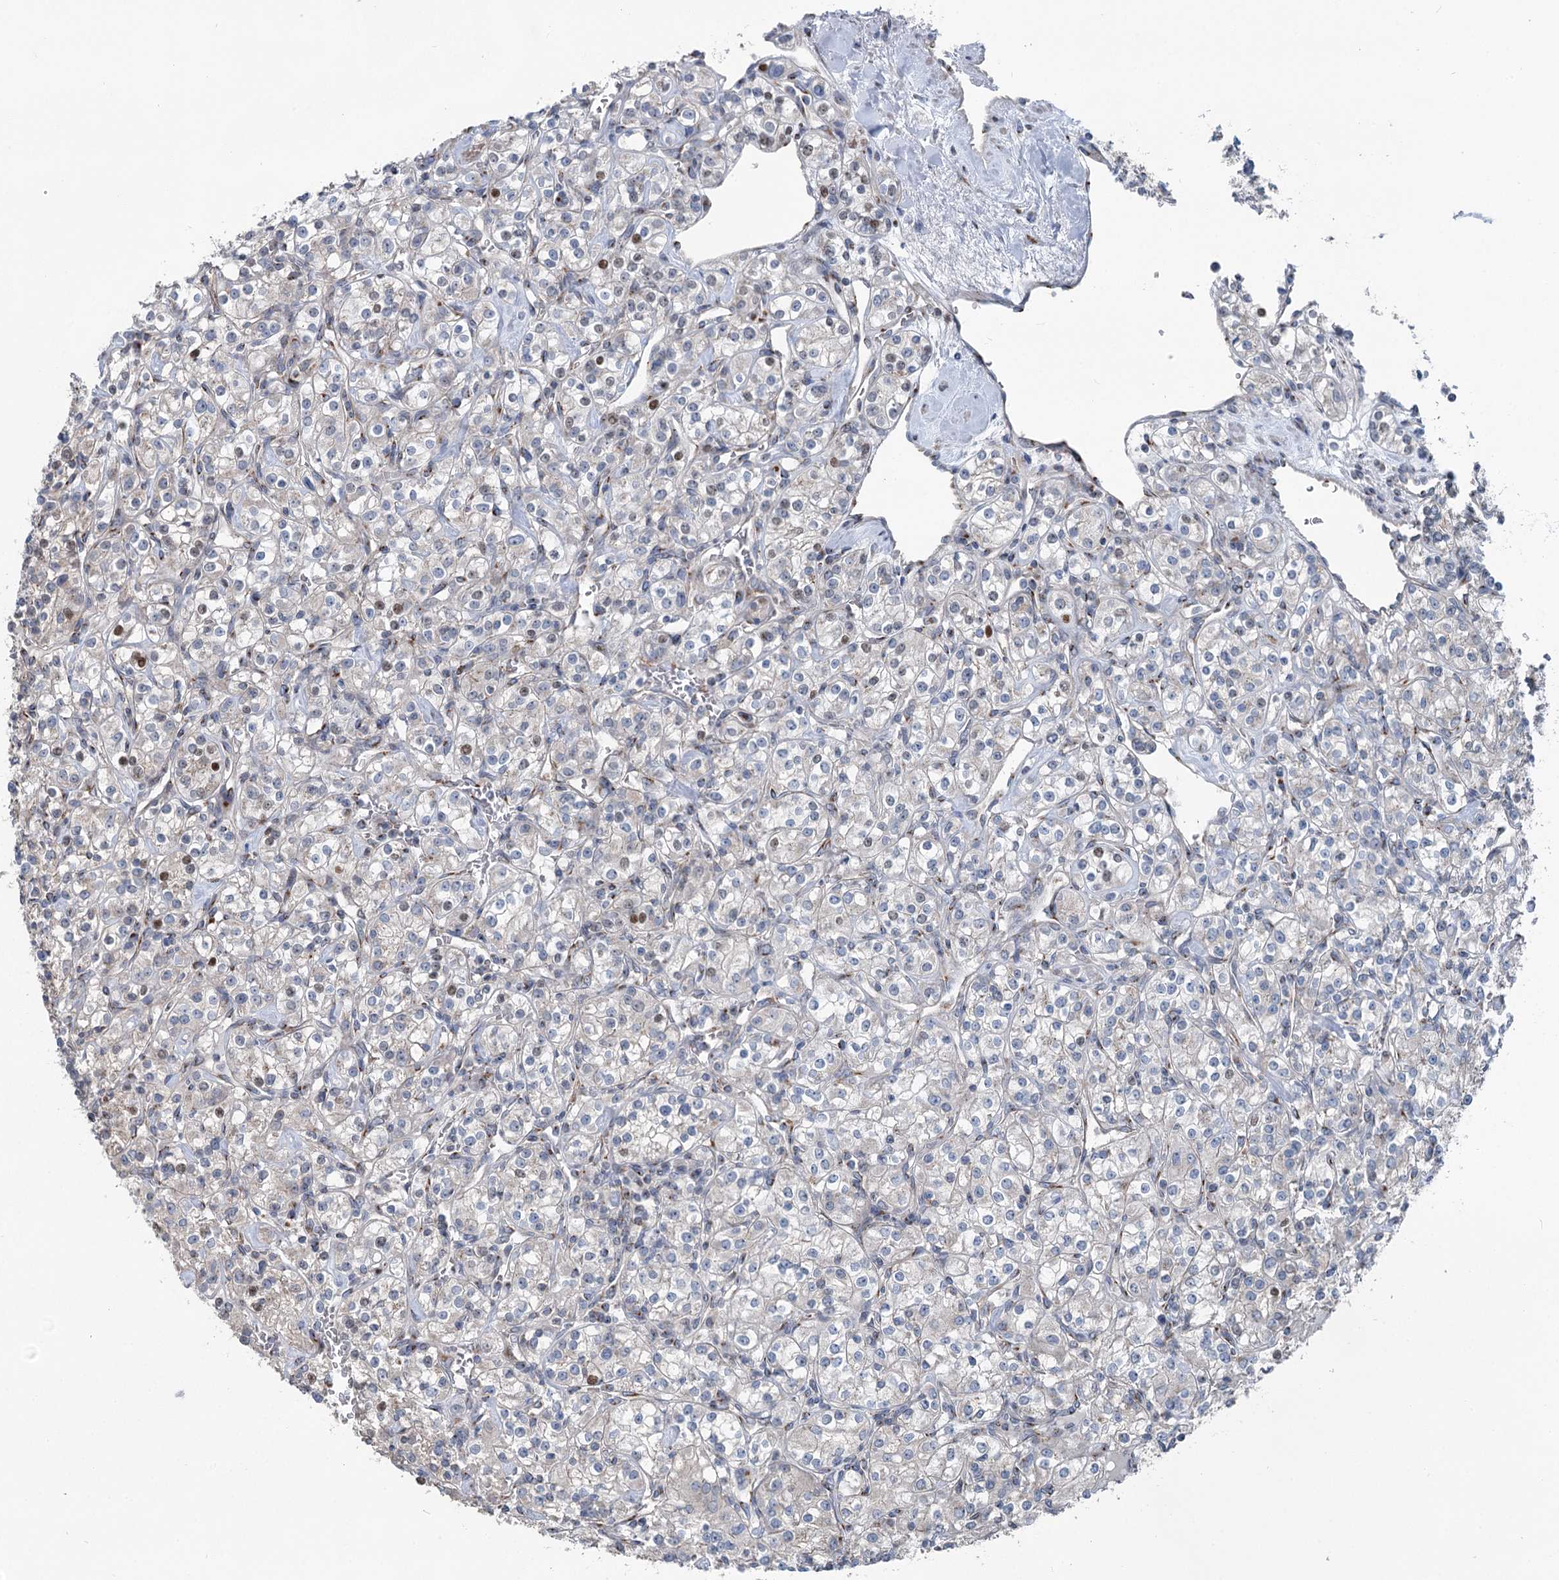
{"staining": {"intensity": "moderate", "quantity": "<25%", "location": "nuclear"}, "tissue": "renal cancer", "cell_type": "Tumor cells", "image_type": "cancer", "snomed": [{"axis": "morphology", "description": "Adenocarcinoma, NOS"}, {"axis": "topography", "description": "Kidney"}], "caption": "Immunohistochemistry of human renal cancer (adenocarcinoma) demonstrates low levels of moderate nuclear staining in approximately <25% of tumor cells. The staining was performed using DAB, with brown indicating positive protein expression. Nuclei are stained blue with hematoxylin.", "gene": "ITIH5", "patient": {"sex": "male", "age": 77}}